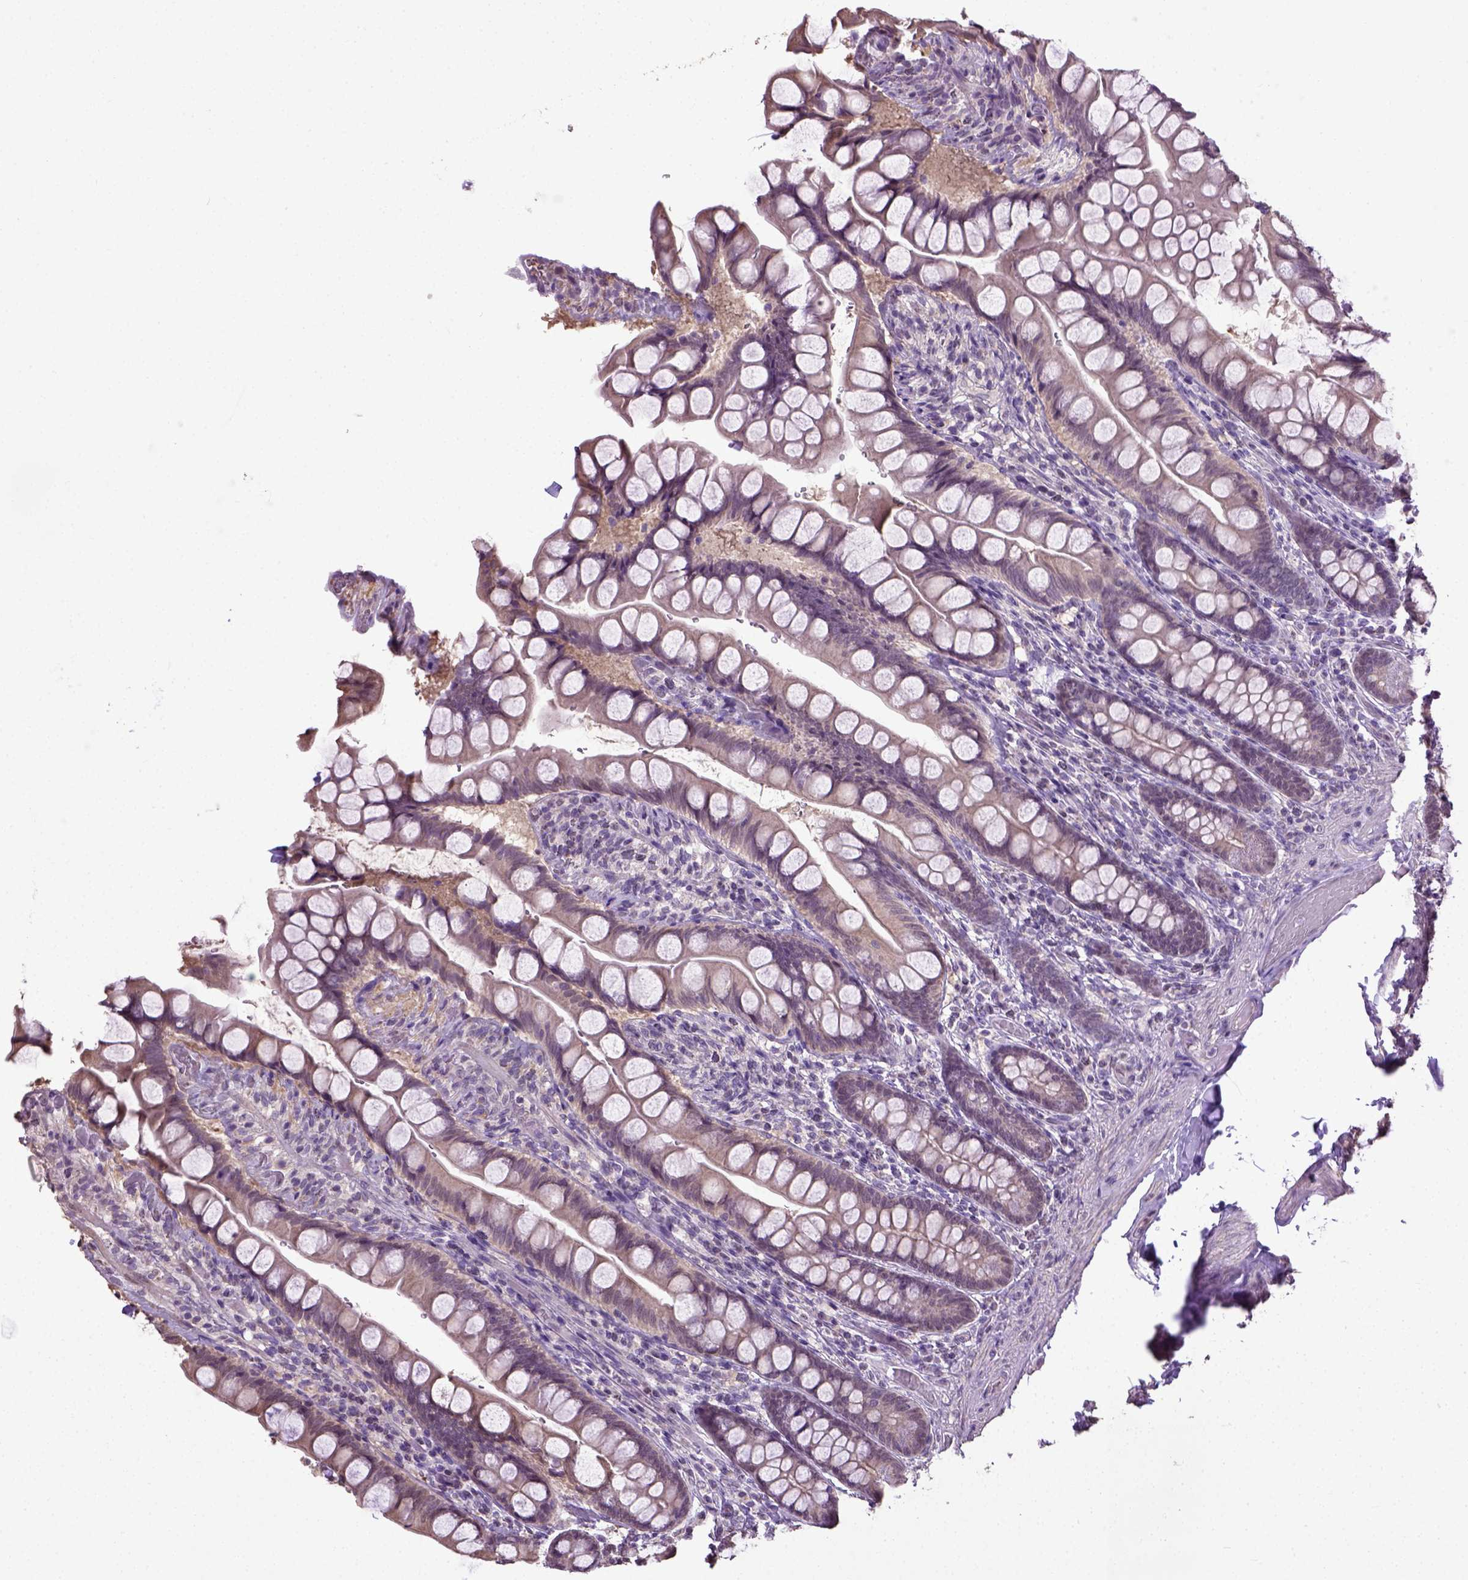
{"staining": {"intensity": "moderate", "quantity": "25%-75%", "location": "cytoplasmic/membranous,nuclear"}, "tissue": "small intestine", "cell_type": "Glandular cells", "image_type": "normal", "snomed": [{"axis": "morphology", "description": "Normal tissue, NOS"}, {"axis": "topography", "description": "Small intestine"}], "caption": "The micrograph exhibits immunohistochemical staining of unremarkable small intestine. There is moderate cytoplasmic/membranous,nuclear positivity is appreciated in about 25%-75% of glandular cells.", "gene": "UBA3", "patient": {"sex": "male", "age": 70}}